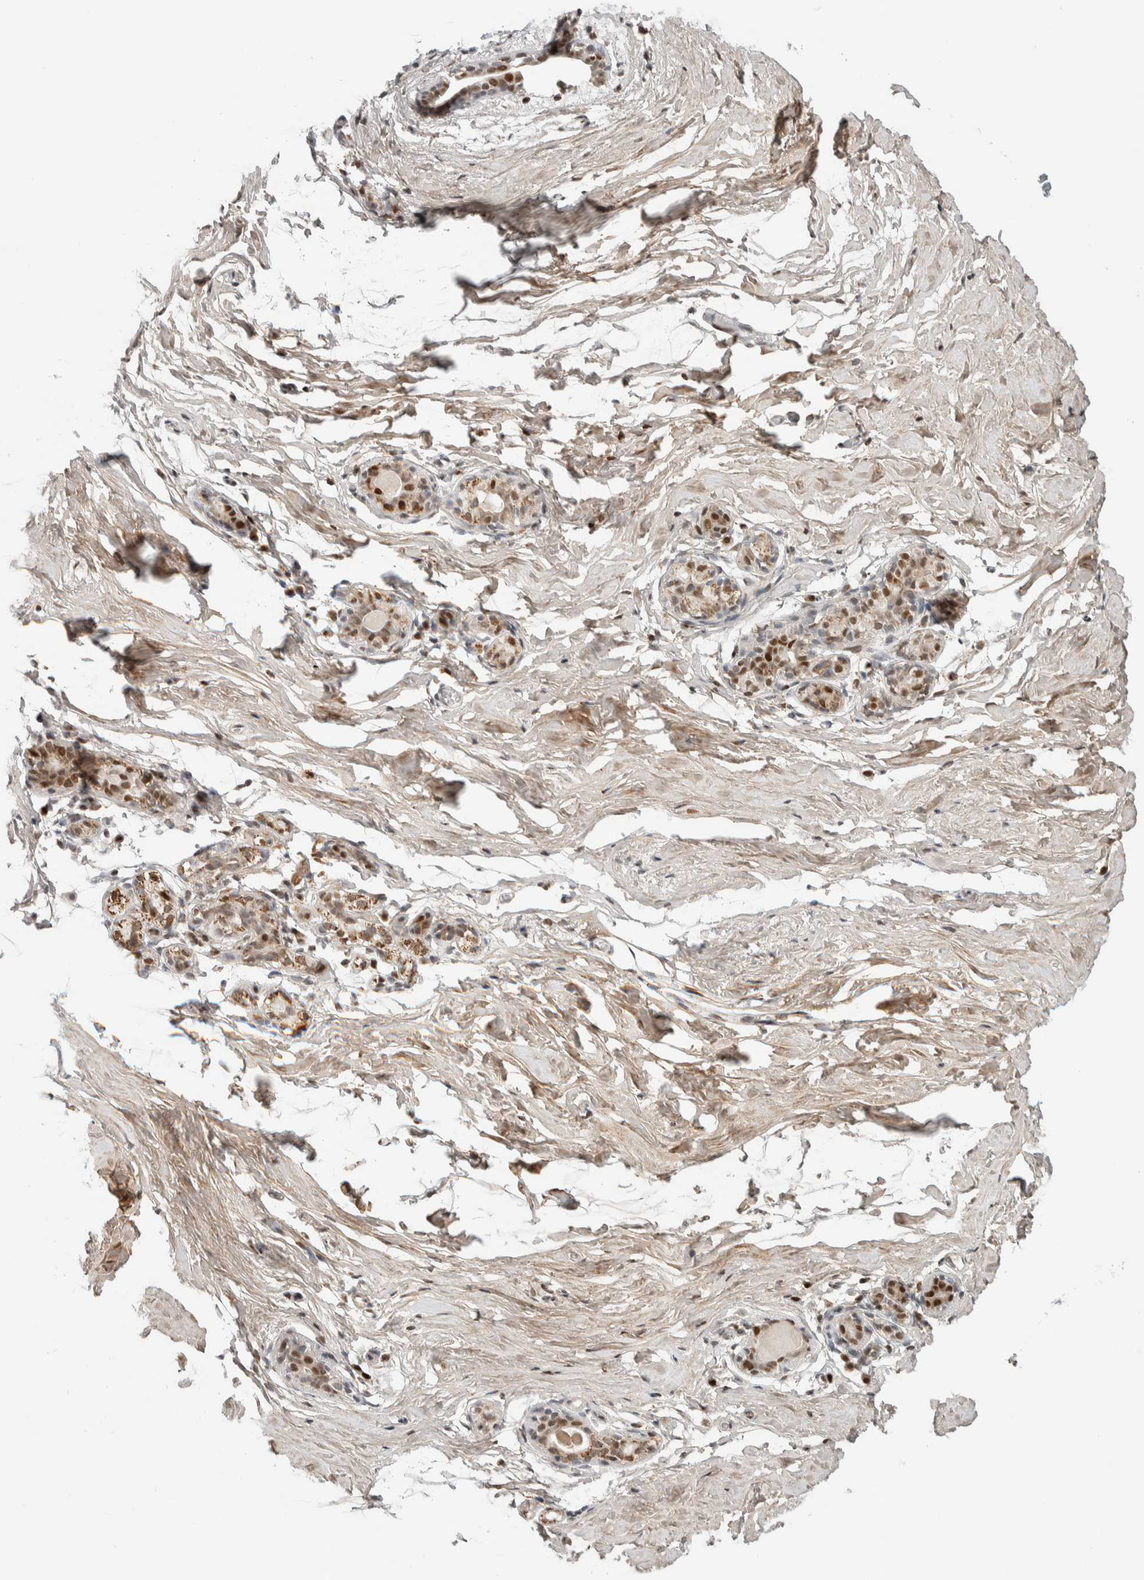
{"staining": {"intensity": "moderate", "quantity": ">75%", "location": "nuclear"}, "tissue": "breast", "cell_type": "Adipocytes", "image_type": "normal", "snomed": [{"axis": "morphology", "description": "Normal tissue, NOS"}, {"axis": "topography", "description": "Breast"}], "caption": "Brown immunohistochemical staining in unremarkable human breast reveals moderate nuclear expression in approximately >75% of adipocytes.", "gene": "TSPAN32", "patient": {"sex": "female", "age": 62}}